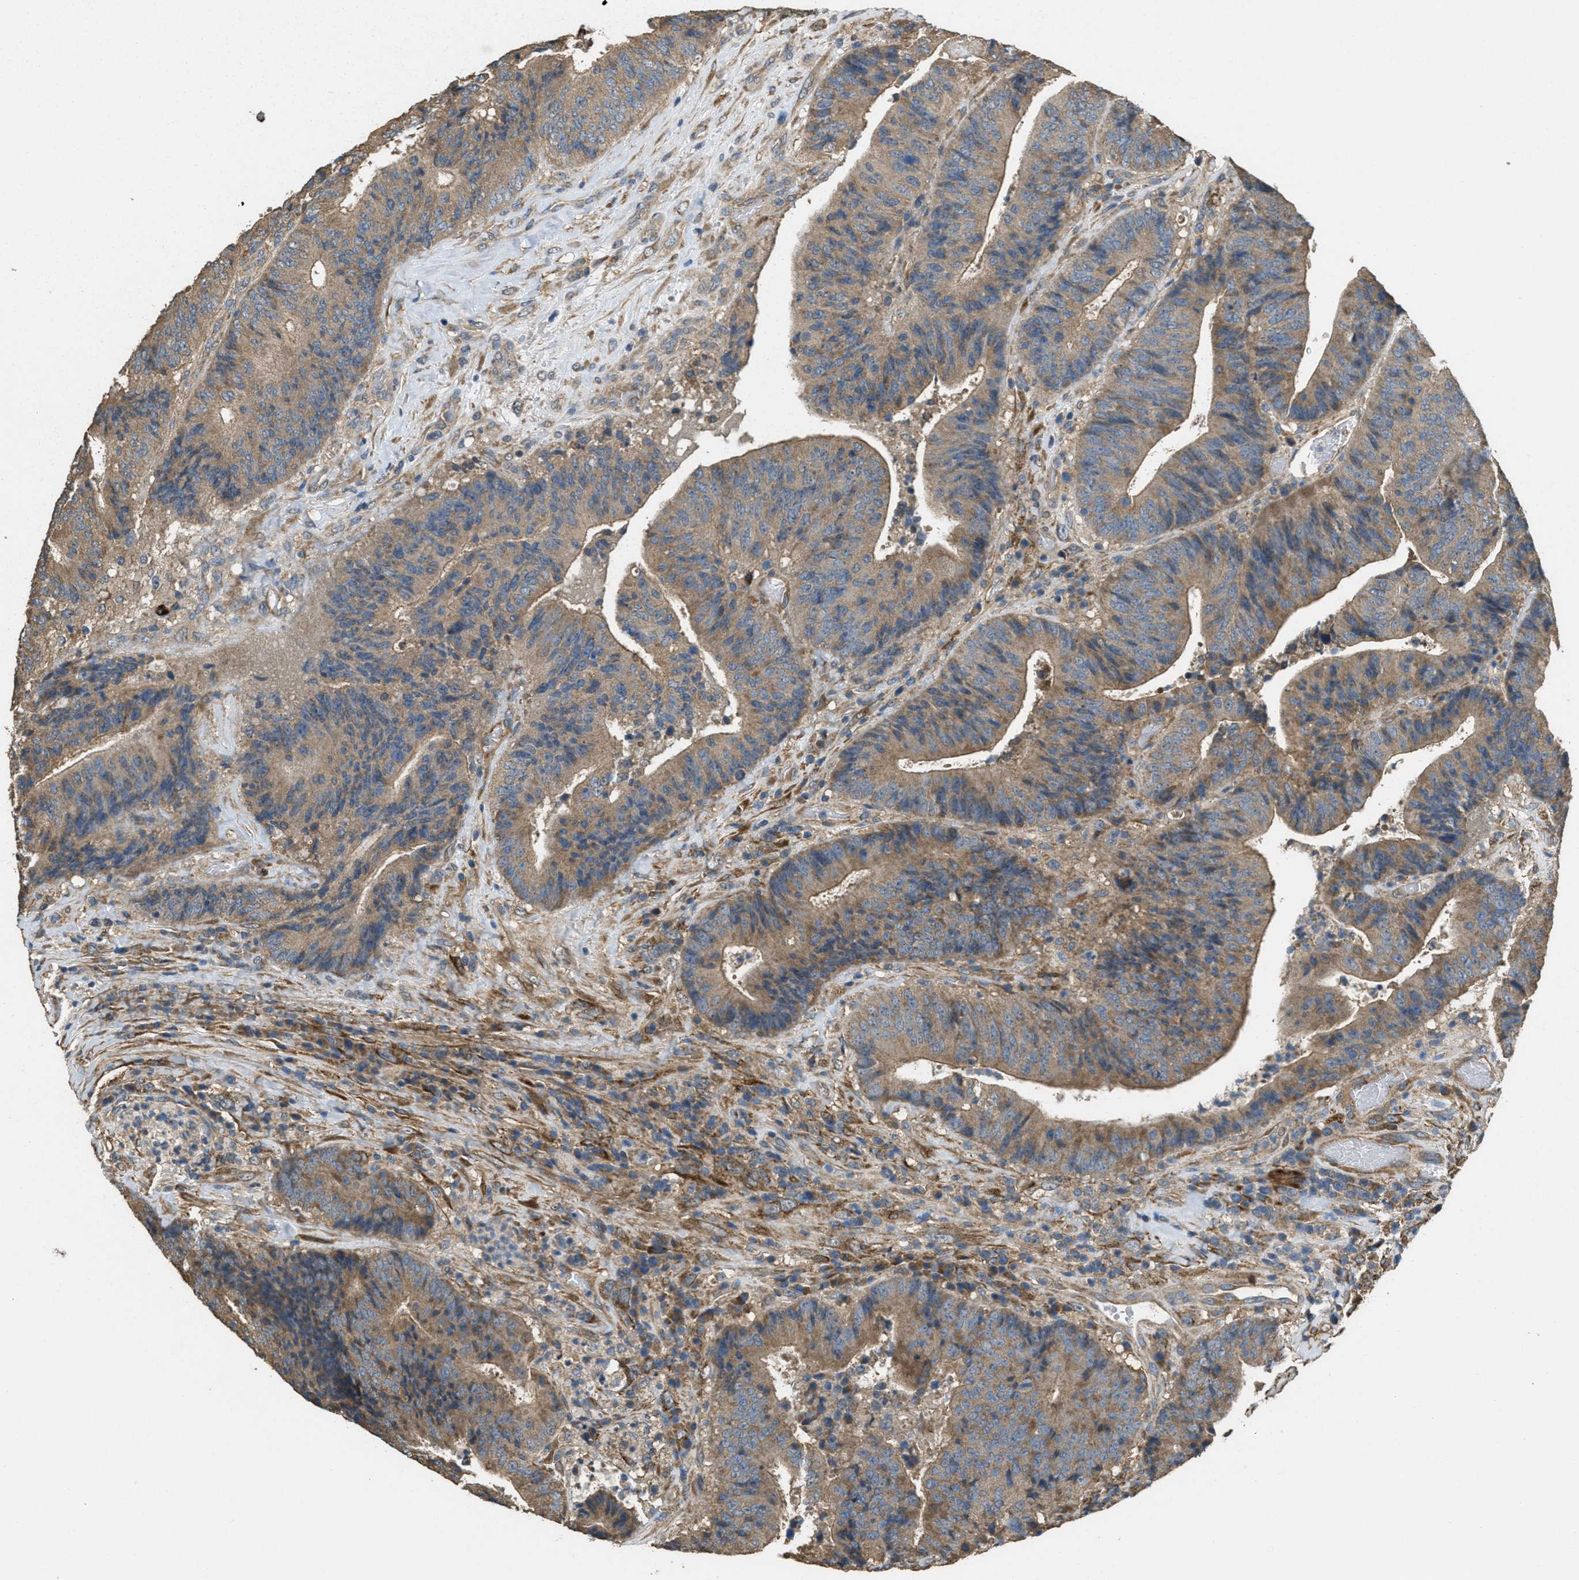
{"staining": {"intensity": "moderate", "quantity": ">75%", "location": "cytoplasmic/membranous"}, "tissue": "colorectal cancer", "cell_type": "Tumor cells", "image_type": "cancer", "snomed": [{"axis": "morphology", "description": "Adenocarcinoma, NOS"}, {"axis": "topography", "description": "Rectum"}], "caption": "This is a photomicrograph of IHC staining of adenocarcinoma (colorectal), which shows moderate positivity in the cytoplasmic/membranous of tumor cells.", "gene": "THBS2", "patient": {"sex": "male", "age": 72}}